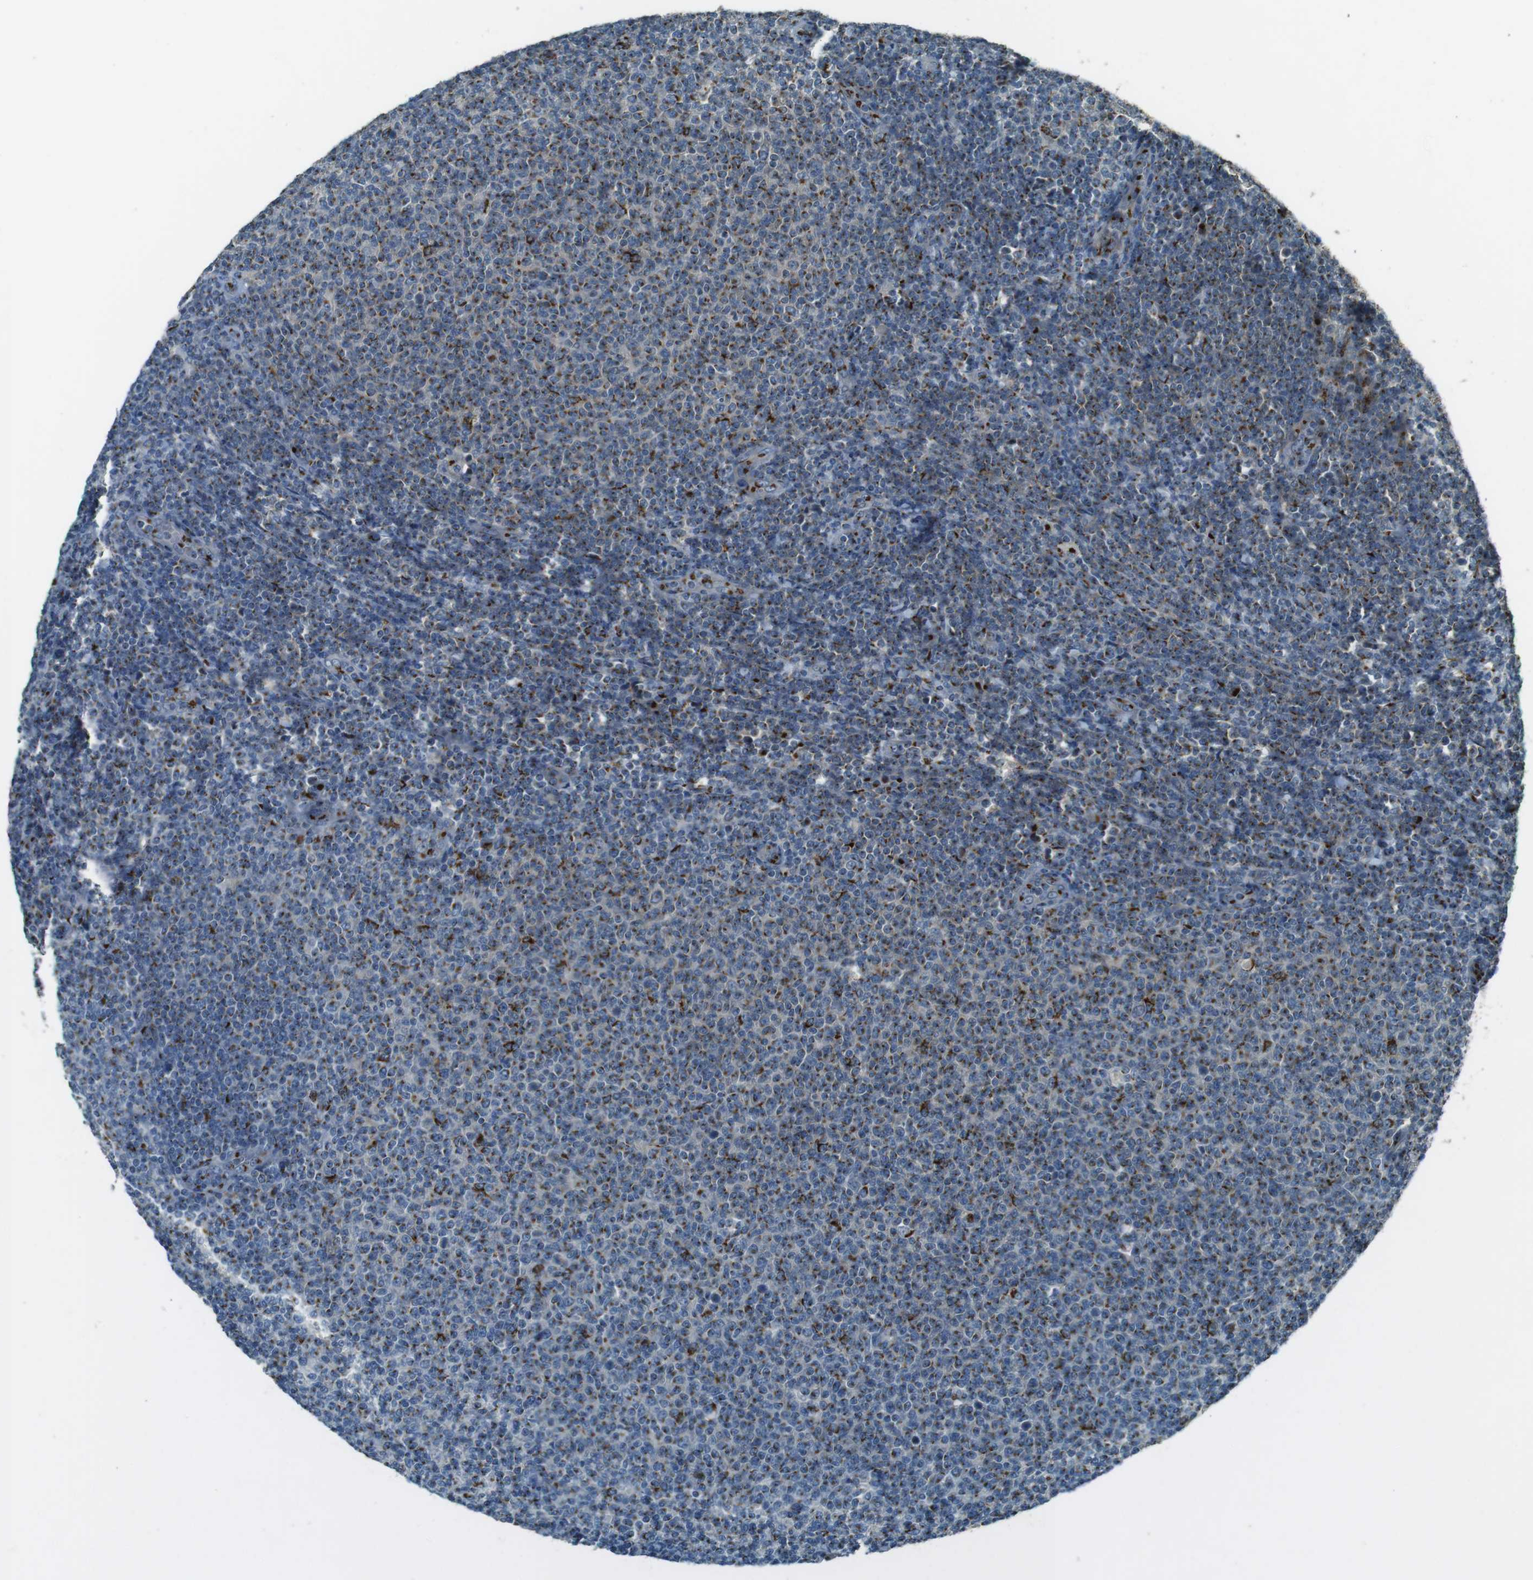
{"staining": {"intensity": "moderate", "quantity": ">75%", "location": "cytoplasmic/membranous"}, "tissue": "lymphoma", "cell_type": "Tumor cells", "image_type": "cancer", "snomed": [{"axis": "morphology", "description": "Malignant lymphoma, non-Hodgkin's type, Low grade"}, {"axis": "topography", "description": "Lymph node"}], "caption": "High-power microscopy captured an immunohistochemistry image of lymphoma, revealing moderate cytoplasmic/membranous staining in about >75% of tumor cells.", "gene": "TMEM115", "patient": {"sex": "male", "age": 66}}